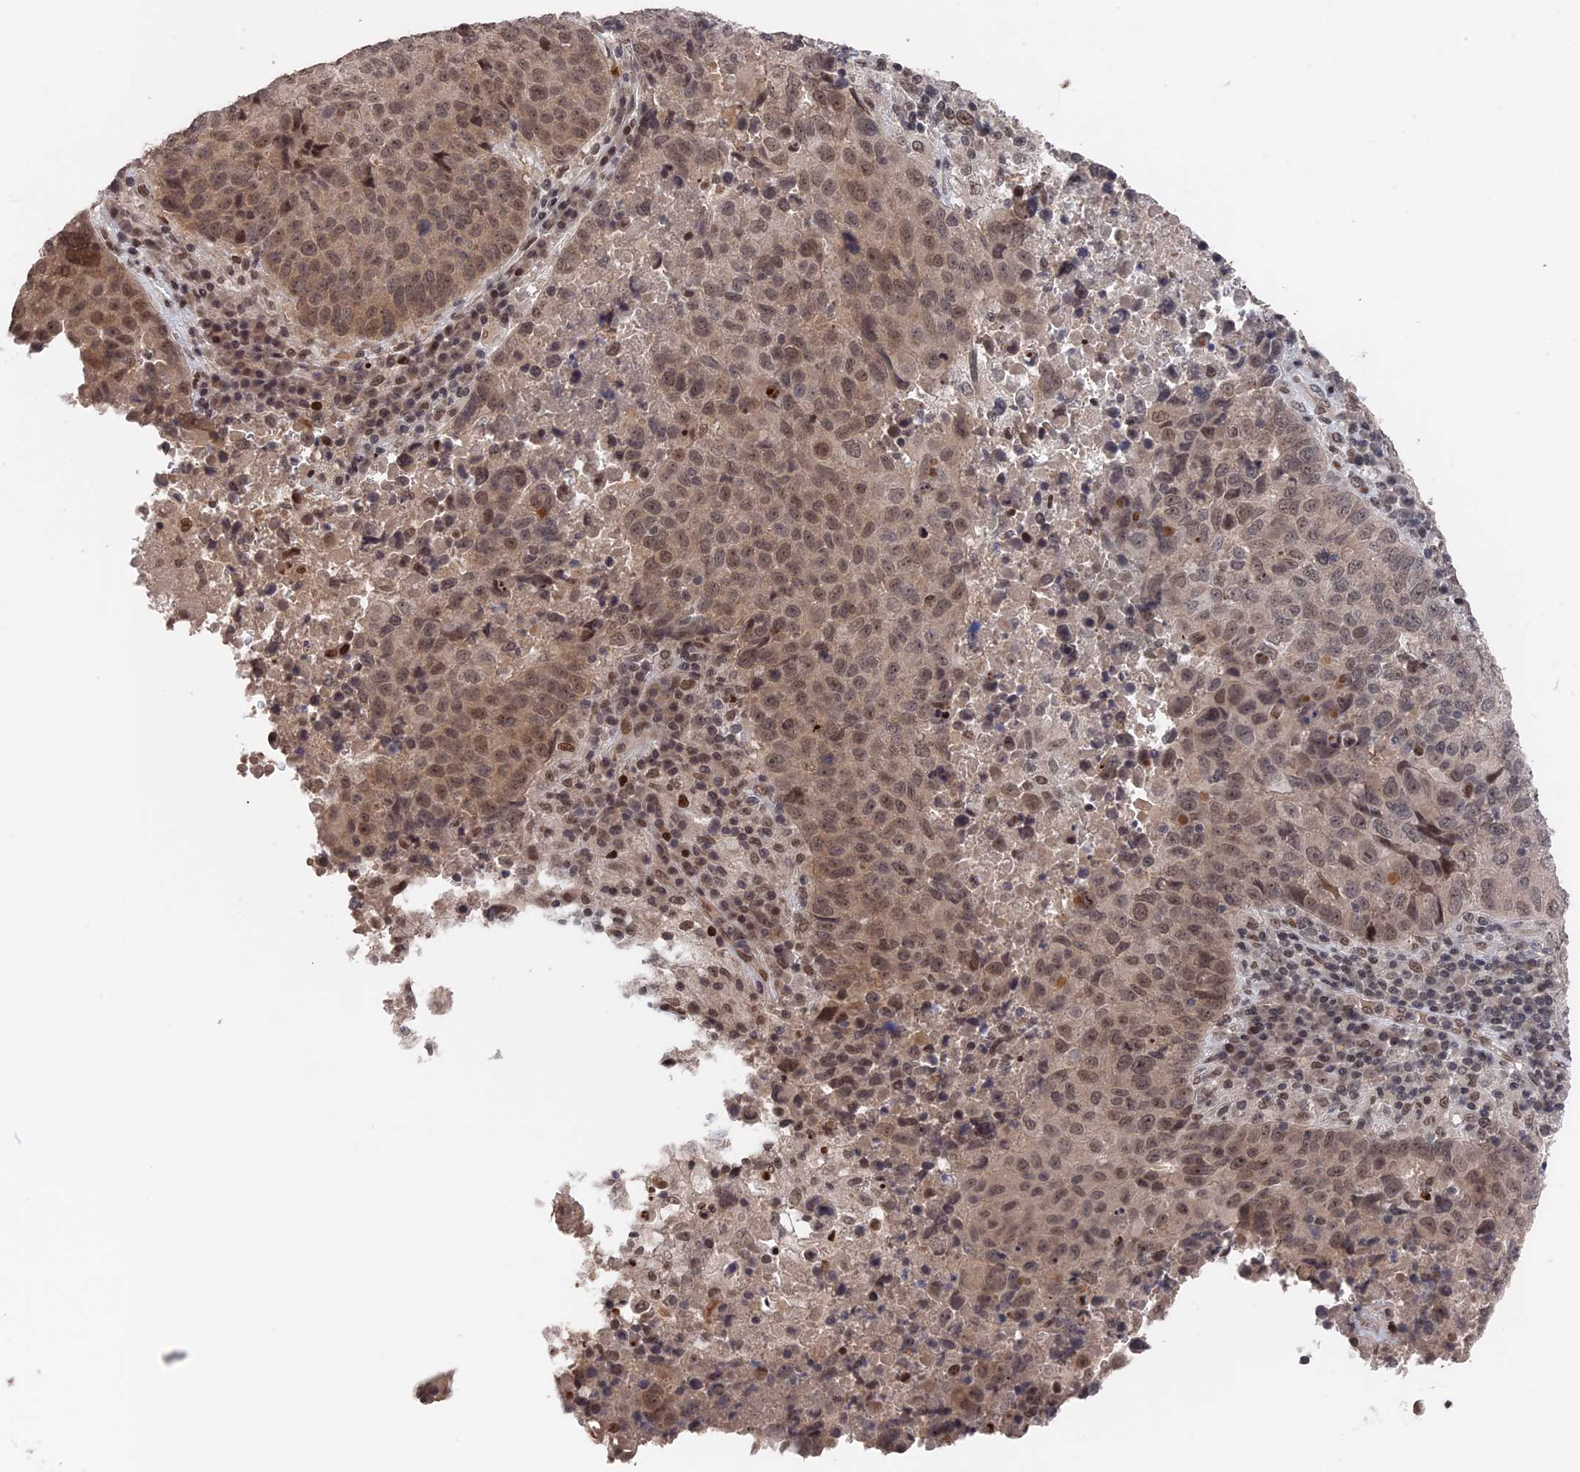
{"staining": {"intensity": "moderate", "quantity": ">75%", "location": "nuclear"}, "tissue": "lung cancer", "cell_type": "Tumor cells", "image_type": "cancer", "snomed": [{"axis": "morphology", "description": "Squamous cell carcinoma, NOS"}, {"axis": "topography", "description": "Lung"}], "caption": "A medium amount of moderate nuclear positivity is seen in approximately >75% of tumor cells in lung squamous cell carcinoma tissue. (IHC, brightfield microscopy, high magnification).", "gene": "NR2C2AP", "patient": {"sex": "male", "age": 73}}